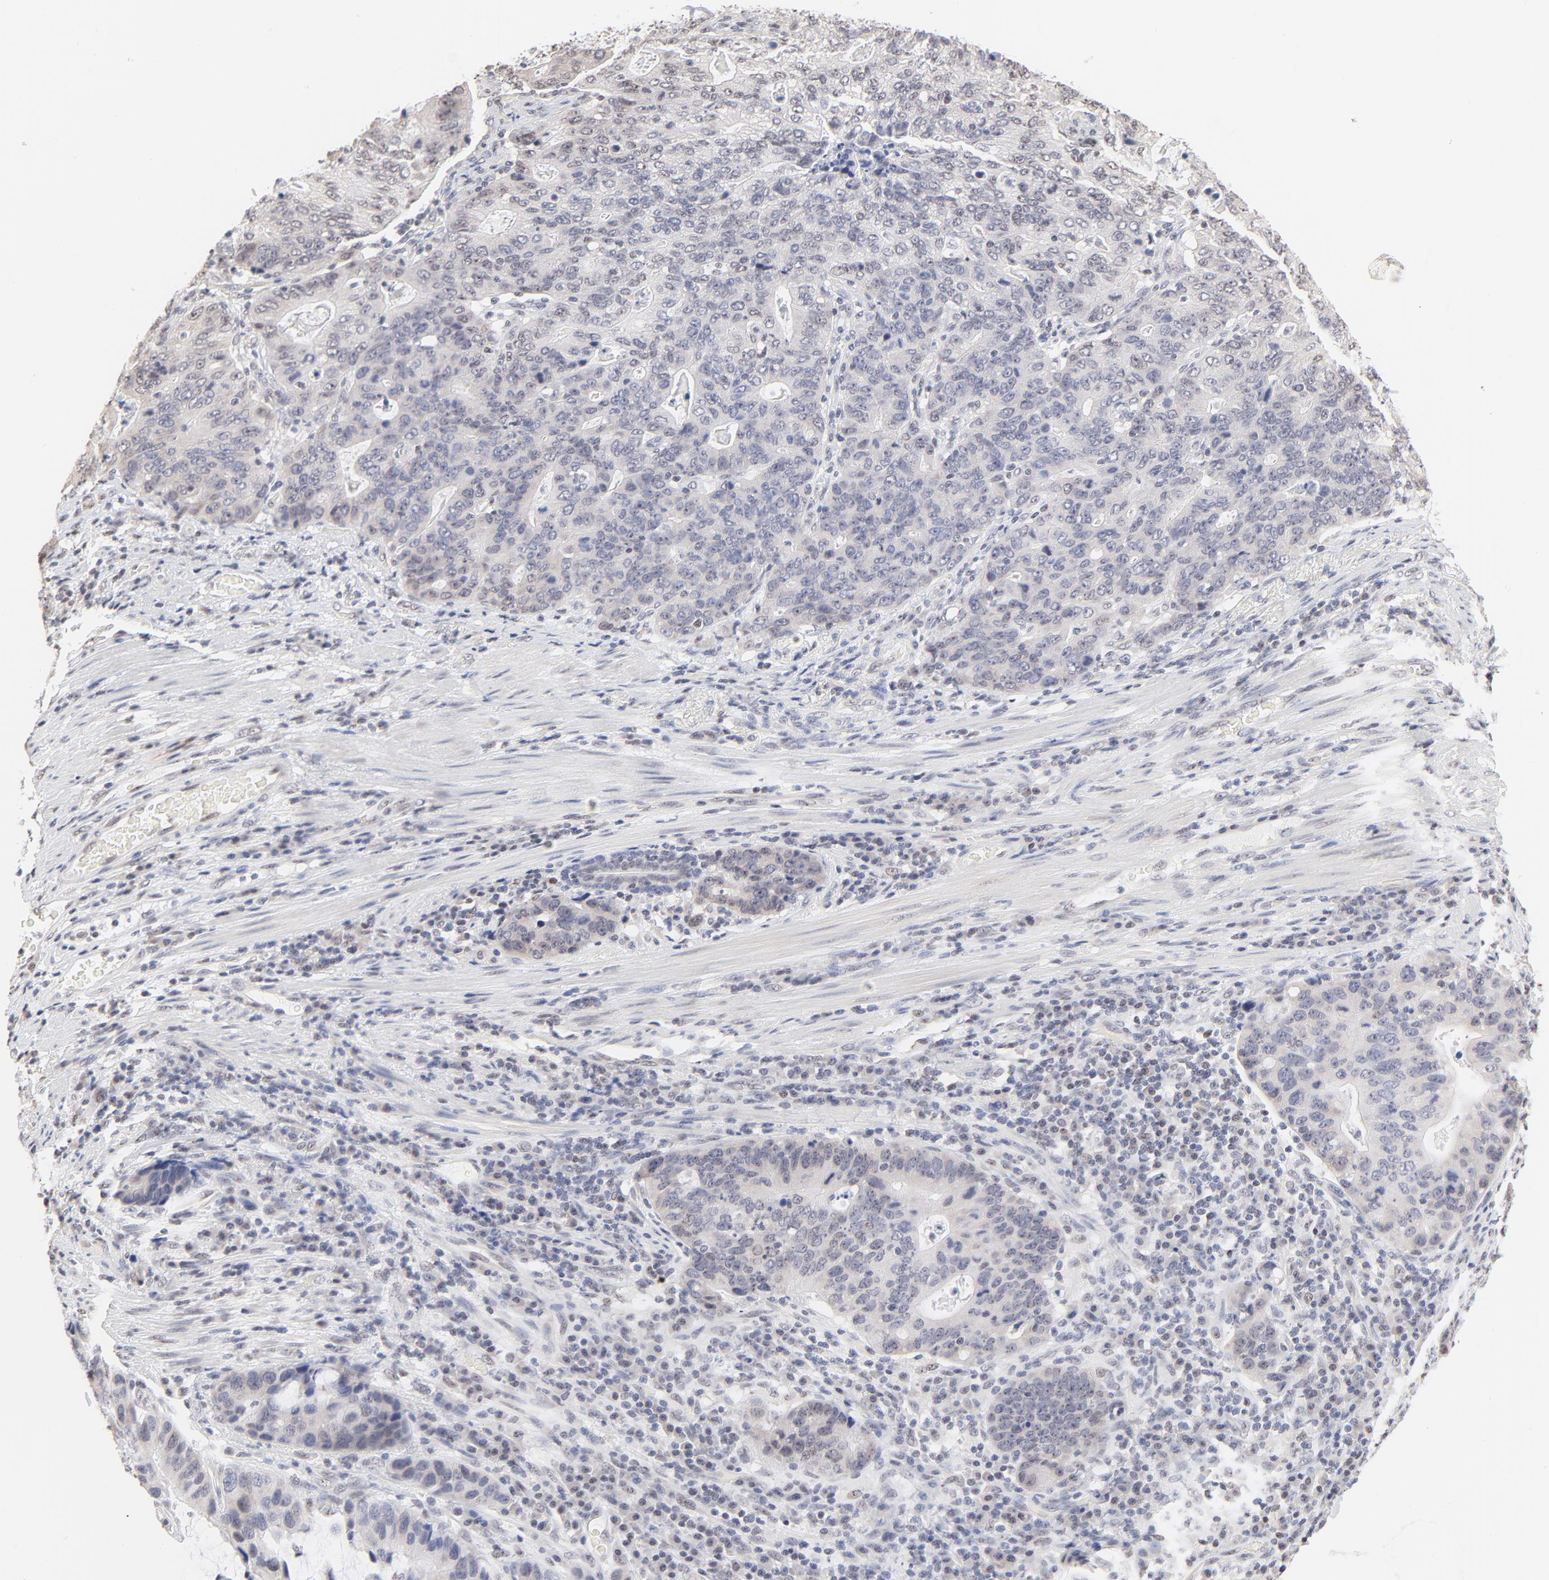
{"staining": {"intensity": "negative", "quantity": "none", "location": "none"}, "tissue": "stomach cancer", "cell_type": "Tumor cells", "image_type": "cancer", "snomed": [{"axis": "morphology", "description": "Adenocarcinoma, NOS"}, {"axis": "topography", "description": "Esophagus"}, {"axis": "topography", "description": "Stomach"}], "caption": "Protein analysis of adenocarcinoma (stomach) exhibits no significant expression in tumor cells. The staining was performed using DAB to visualize the protein expression in brown, while the nuclei were stained in blue with hematoxylin (Magnification: 20x).", "gene": "NFIL3", "patient": {"sex": "male", "age": 74}}